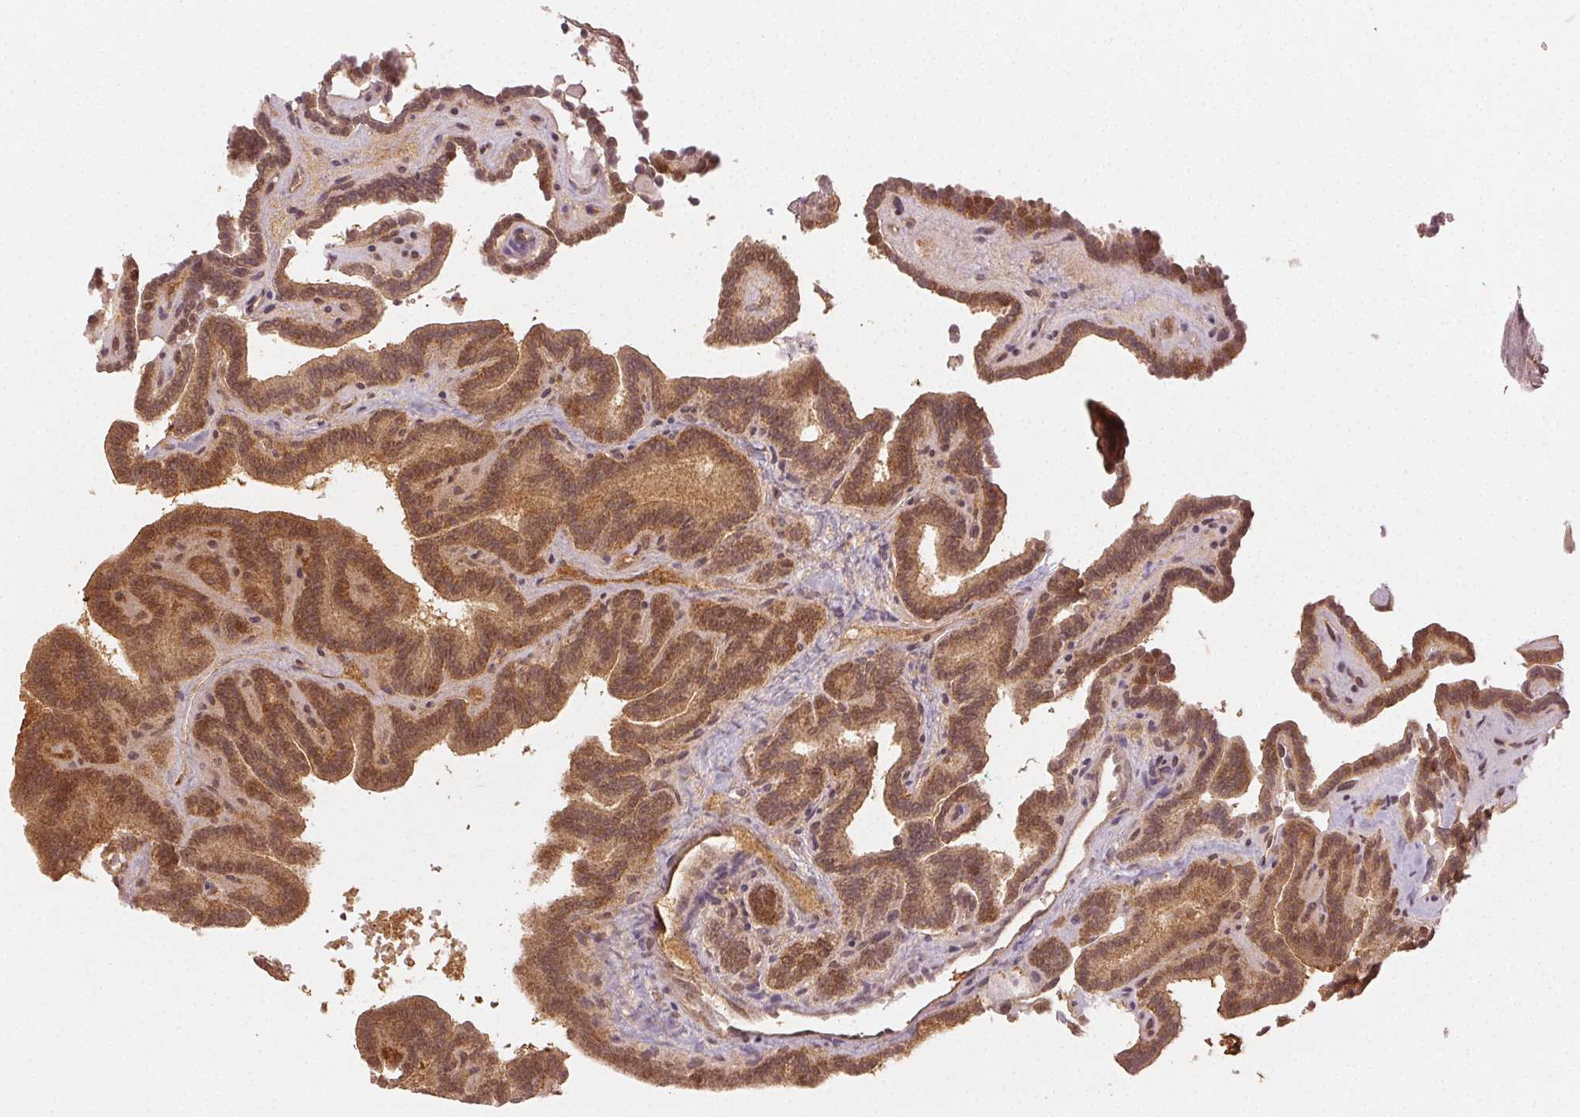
{"staining": {"intensity": "moderate", "quantity": ">75%", "location": "cytoplasmic/membranous,nuclear"}, "tissue": "thyroid cancer", "cell_type": "Tumor cells", "image_type": "cancer", "snomed": [{"axis": "morphology", "description": "Papillary adenocarcinoma, NOS"}, {"axis": "topography", "description": "Thyroid gland"}], "caption": "Protein staining of thyroid cancer (papillary adenocarcinoma) tissue exhibits moderate cytoplasmic/membranous and nuclear expression in approximately >75% of tumor cells.", "gene": "MAPK14", "patient": {"sex": "female", "age": 21}}